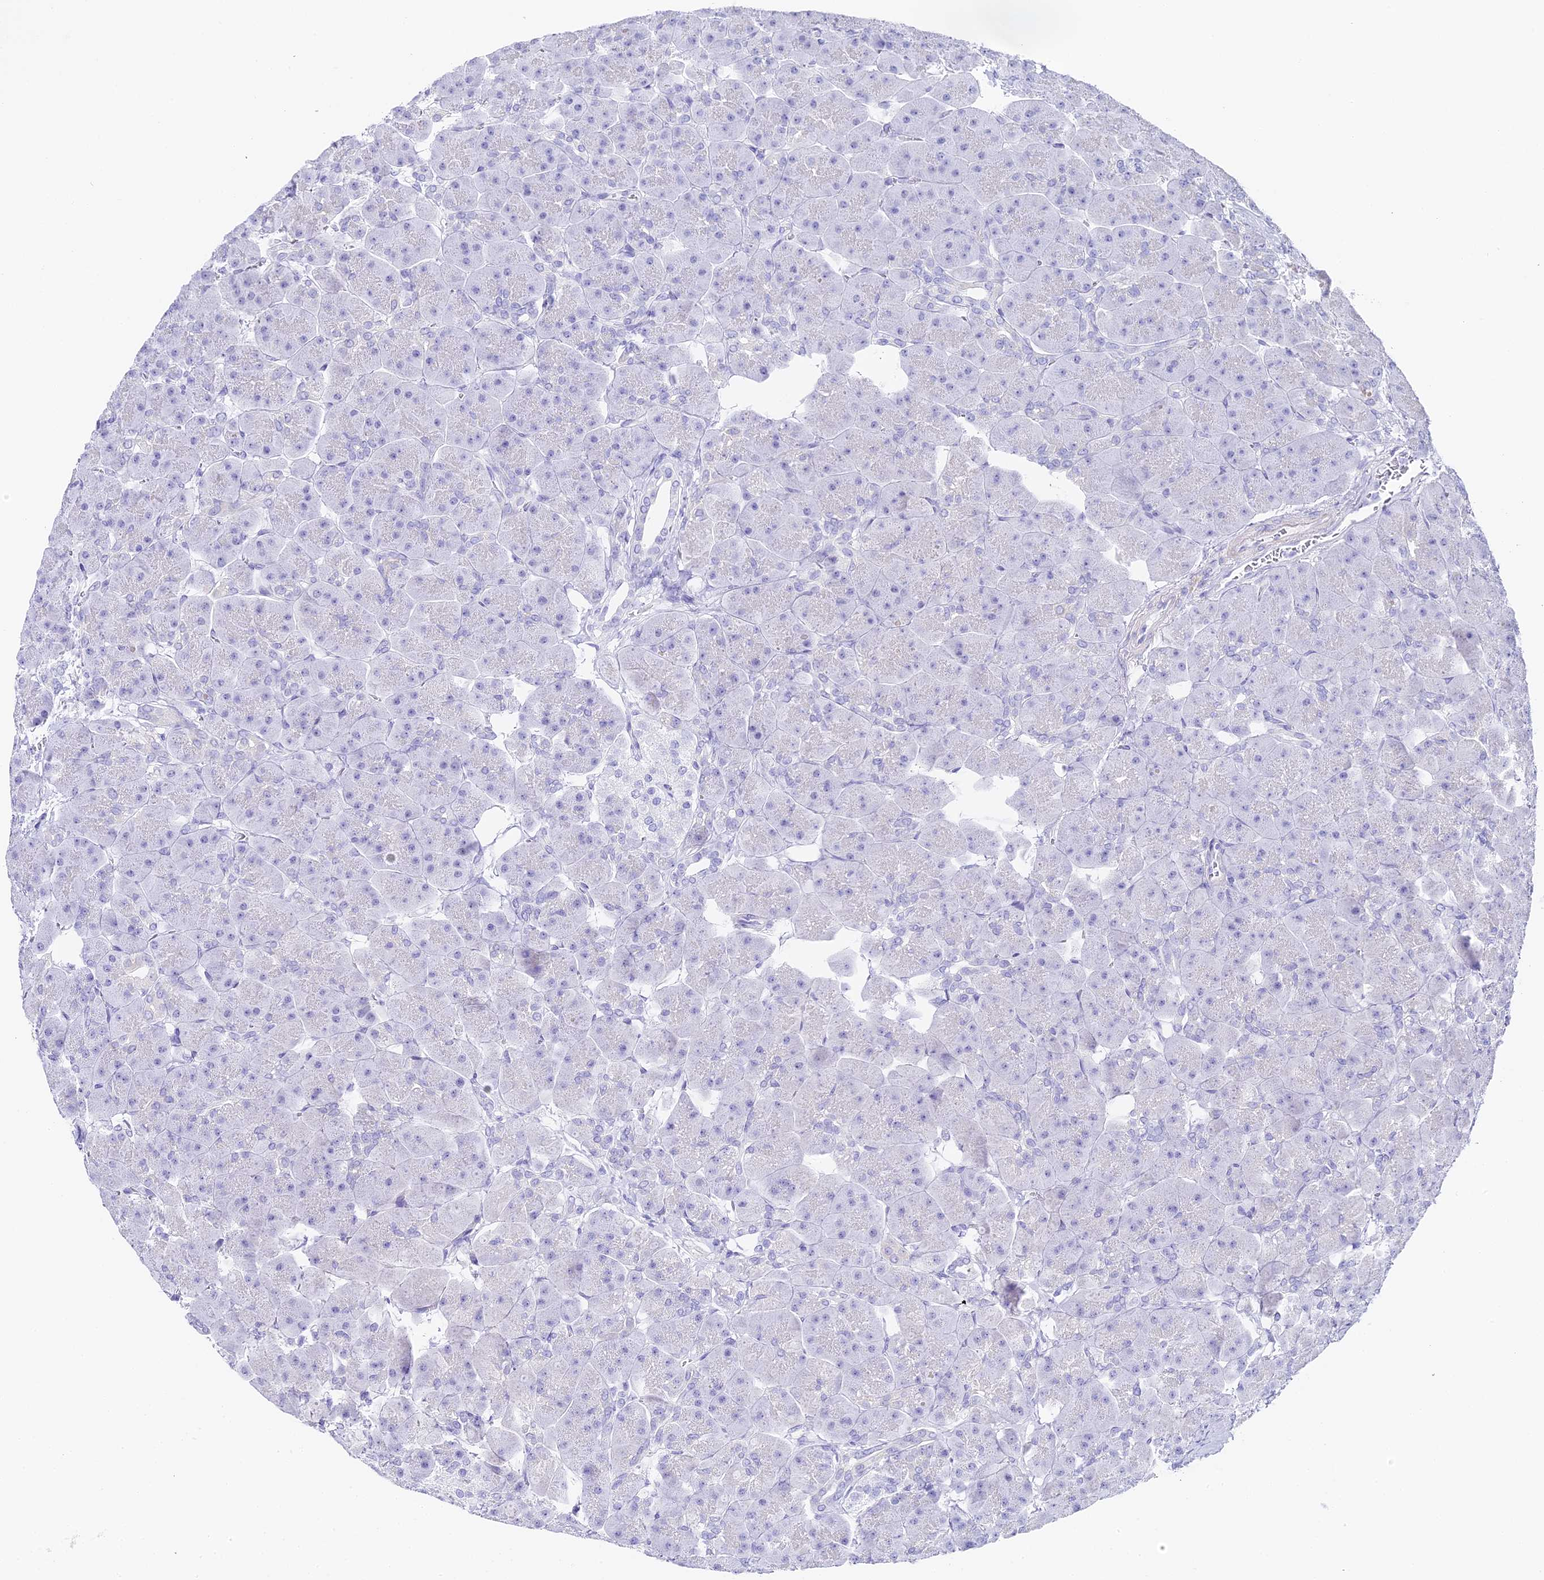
{"staining": {"intensity": "negative", "quantity": "none", "location": "none"}, "tissue": "pancreas", "cell_type": "Exocrine glandular cells", "image_type": "normal", "snomed": [{"axis": "morphology", "description": "Normal tissue, NOS"}, {"axis": "topography", "description": "Pancreas"}], "caption": "This is an immunohistochemistry (IHC) micrograph of benign human pancreas. There is no positivity in exocrine glandular cells.", "gene": "ABHD14A", "patient": {"sex": "male", "age": 66}}